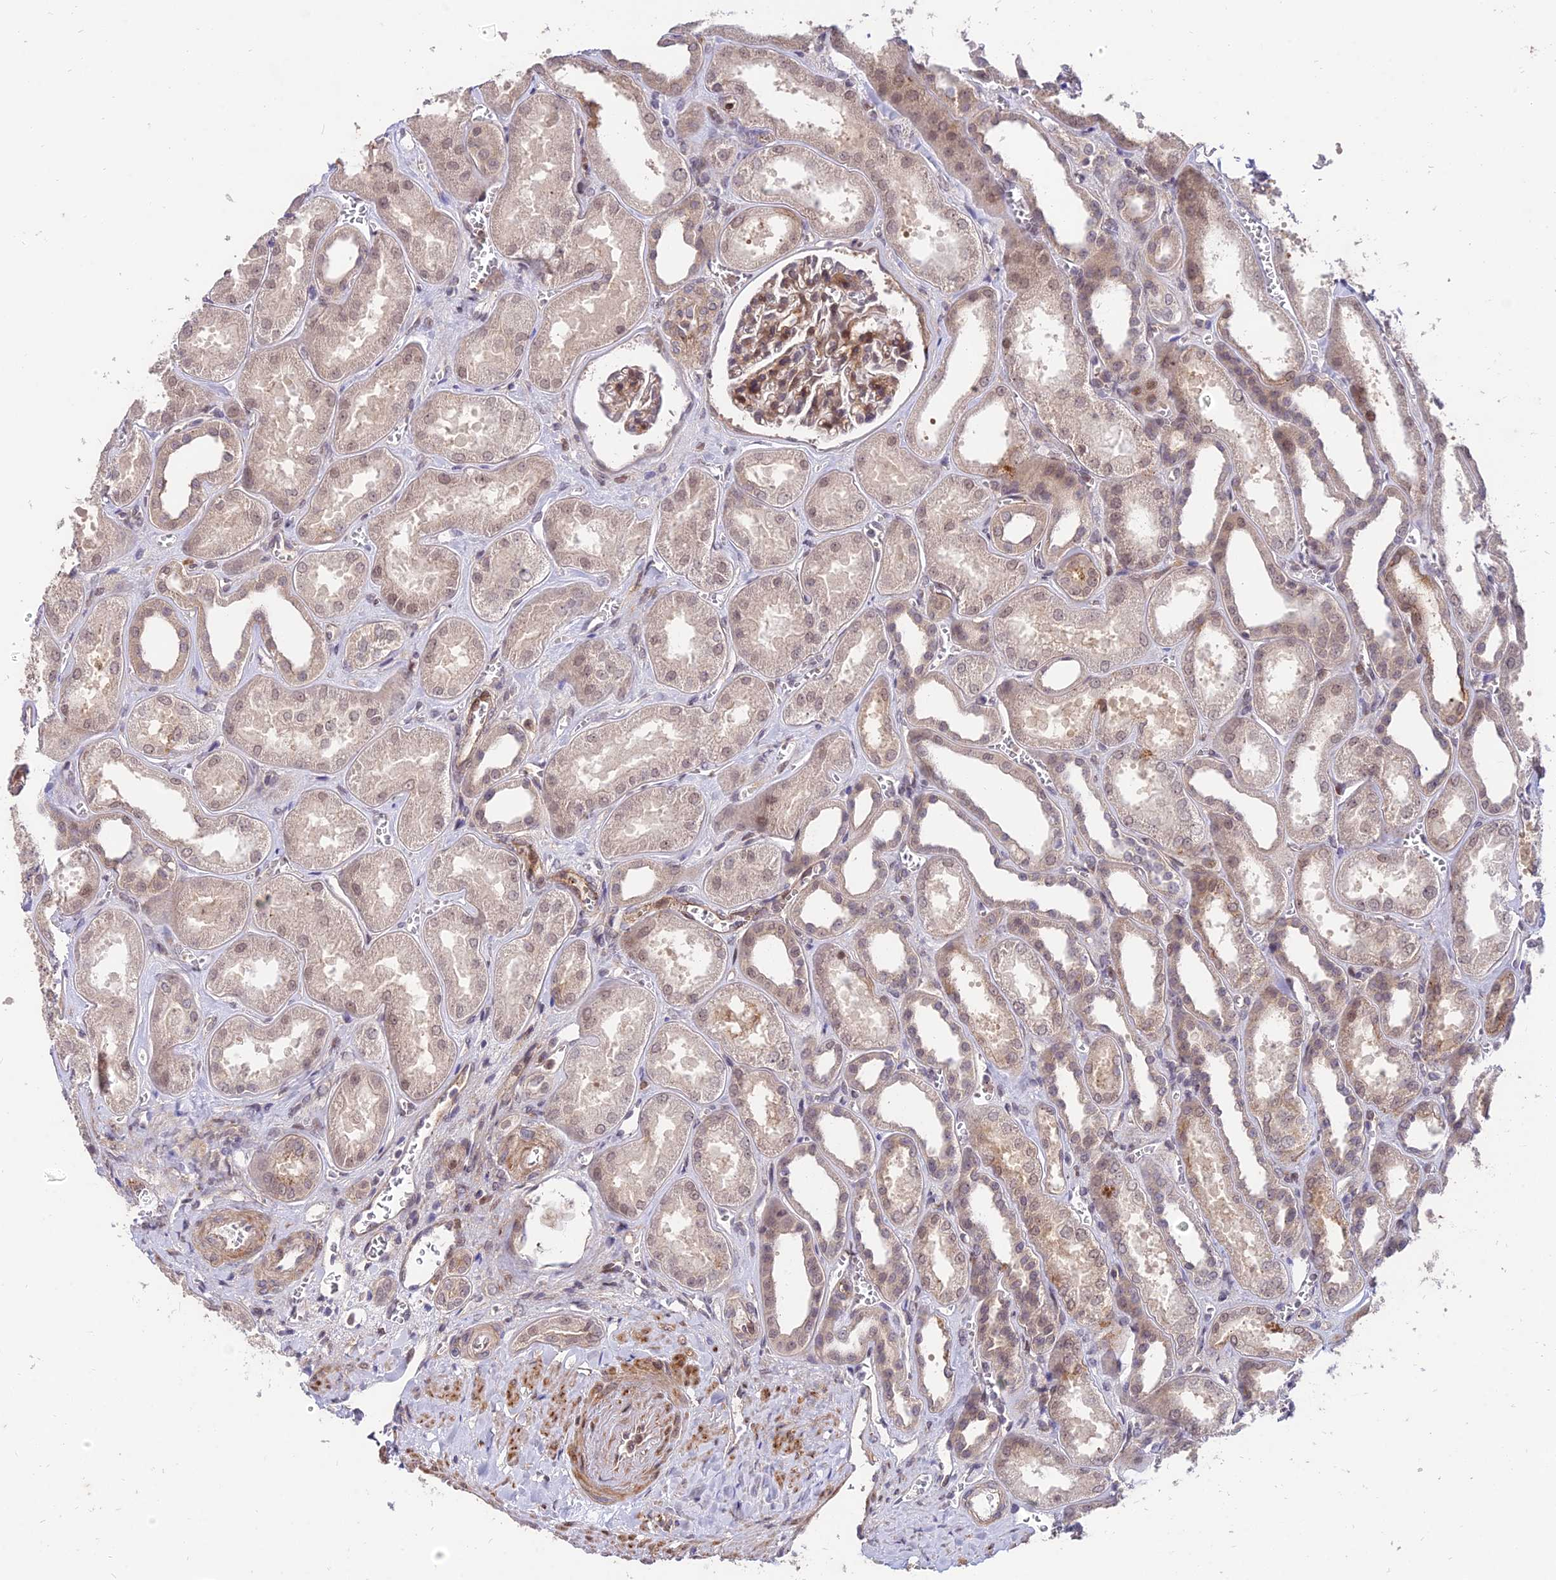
{"staining": {"intensity": "moderate", "quantity": "25%-75%", "location": "cytoplasmic/membranous,nuclear"}, "tissue": "kidney", "cell_type": "Cells in glomeruli", "image_type": "normal", "snomed": [{"axis": "morphology", "description": "Normal tissue, NOS"}, {"axis": "morphology", "description": "Adenocarcinoma, NOS"}, {"axis": "topography", "description": "Kidney"}], "caption": "Approximately 25%-75% of cells in glomeruli in unremarkable human kidney reveal moderate cytoplasmic/membranous,nuclear protein expression as visualized by brown immunohistochemical staining.", "gene": "ZNF85", "patient": {"sex": "female", "age": 68}}